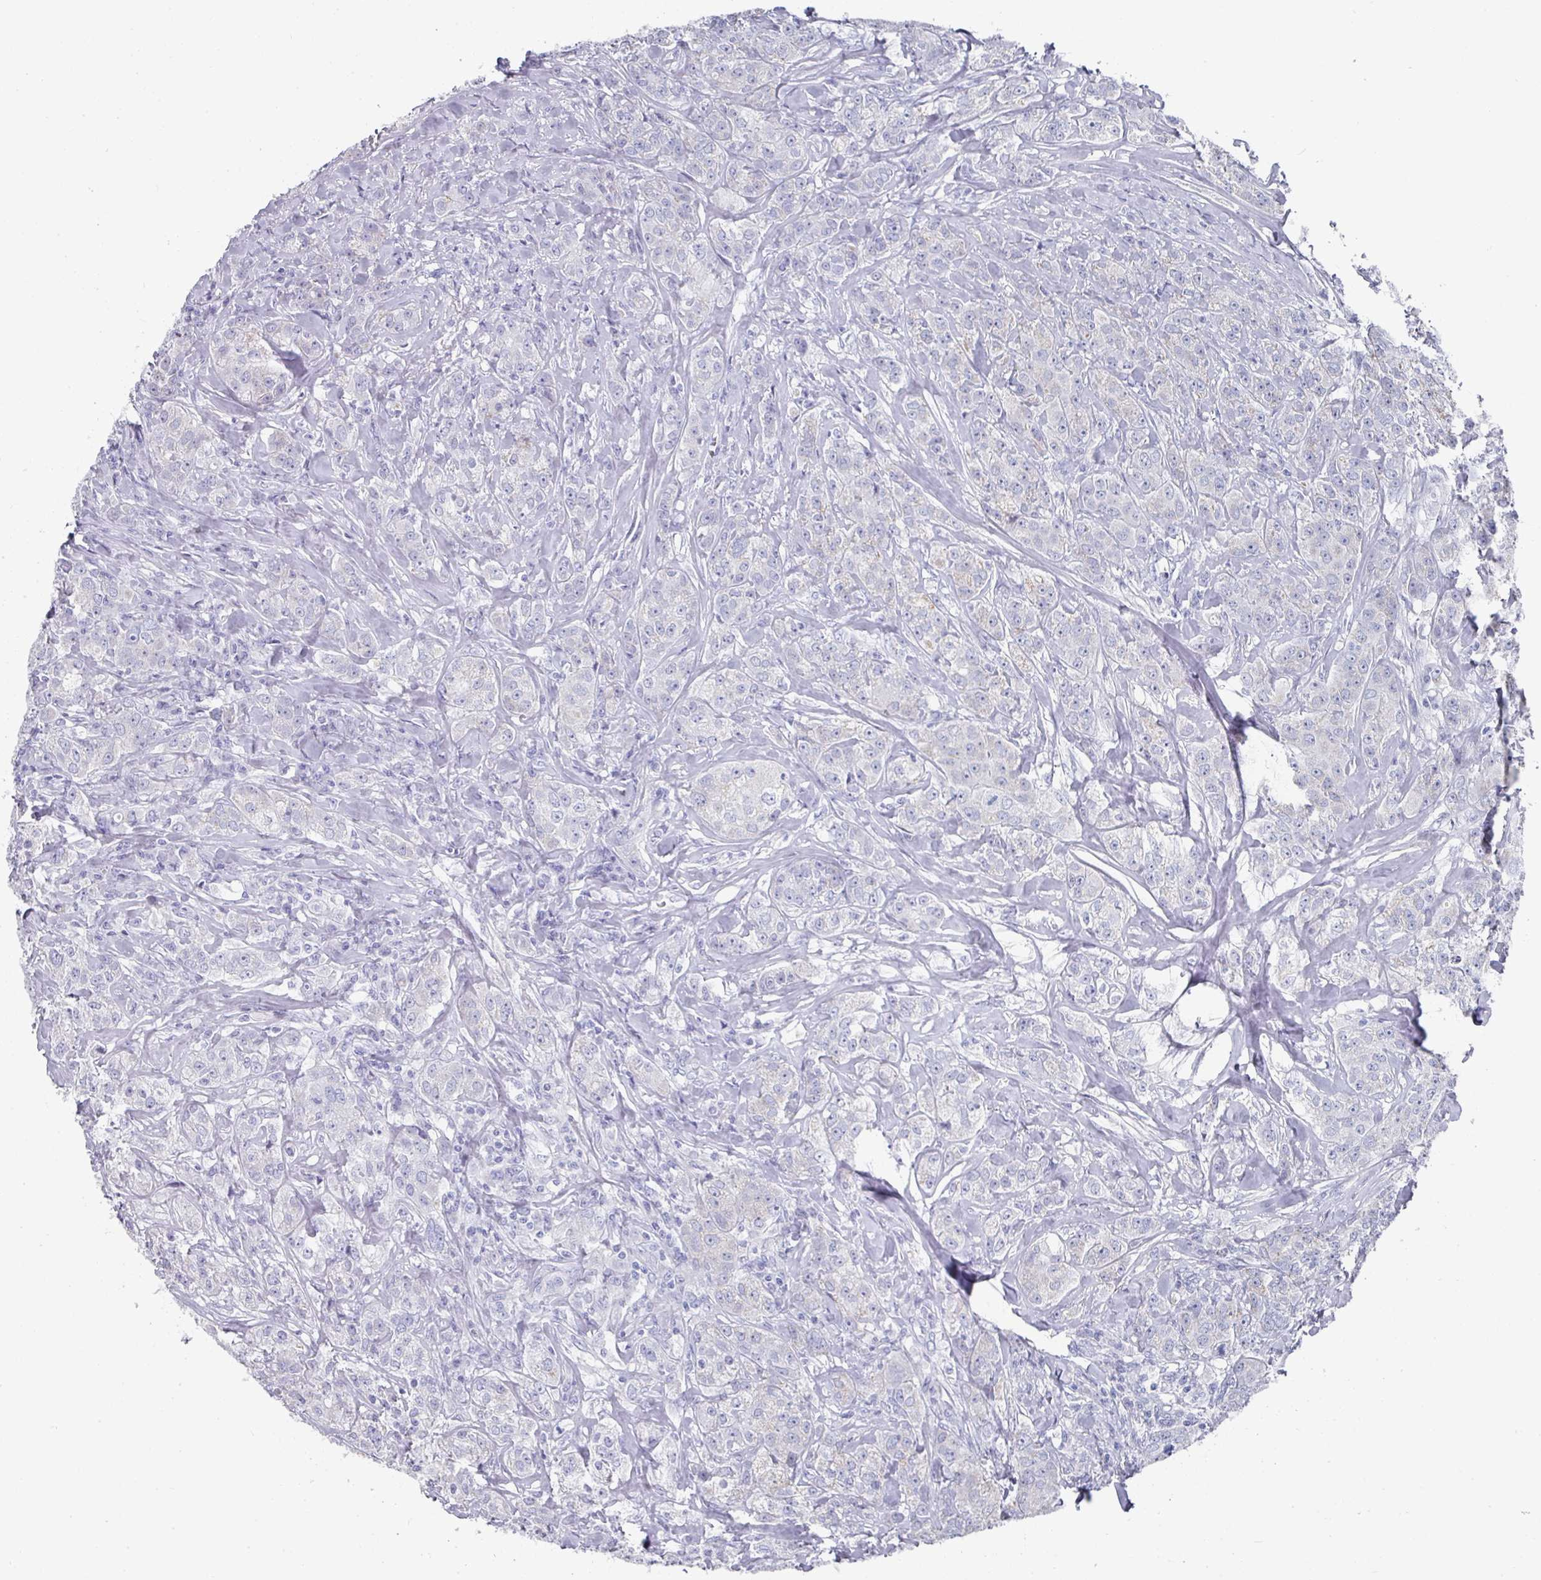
{"staining": {"intensity": "weak", "quantity": "<25%", "location": "cytoplasmic/membranous"}, "tissue": "breast cancer", "cell_type": "Tumor cells", "image_type": "cancer", "snomed": [{"axis": "morphology", "description": "Duct carcinoma"}, {"axis": "topography", "description": "Breast"}], "caption": "Immunohistochemical staining of breast cancer shows no significant positivity in tumor cells. (Immunohistochemistry, brightfield microscopy, high magnification).", "gene": "SETBP1", "patient": {"sex": "female", "age": 43}}